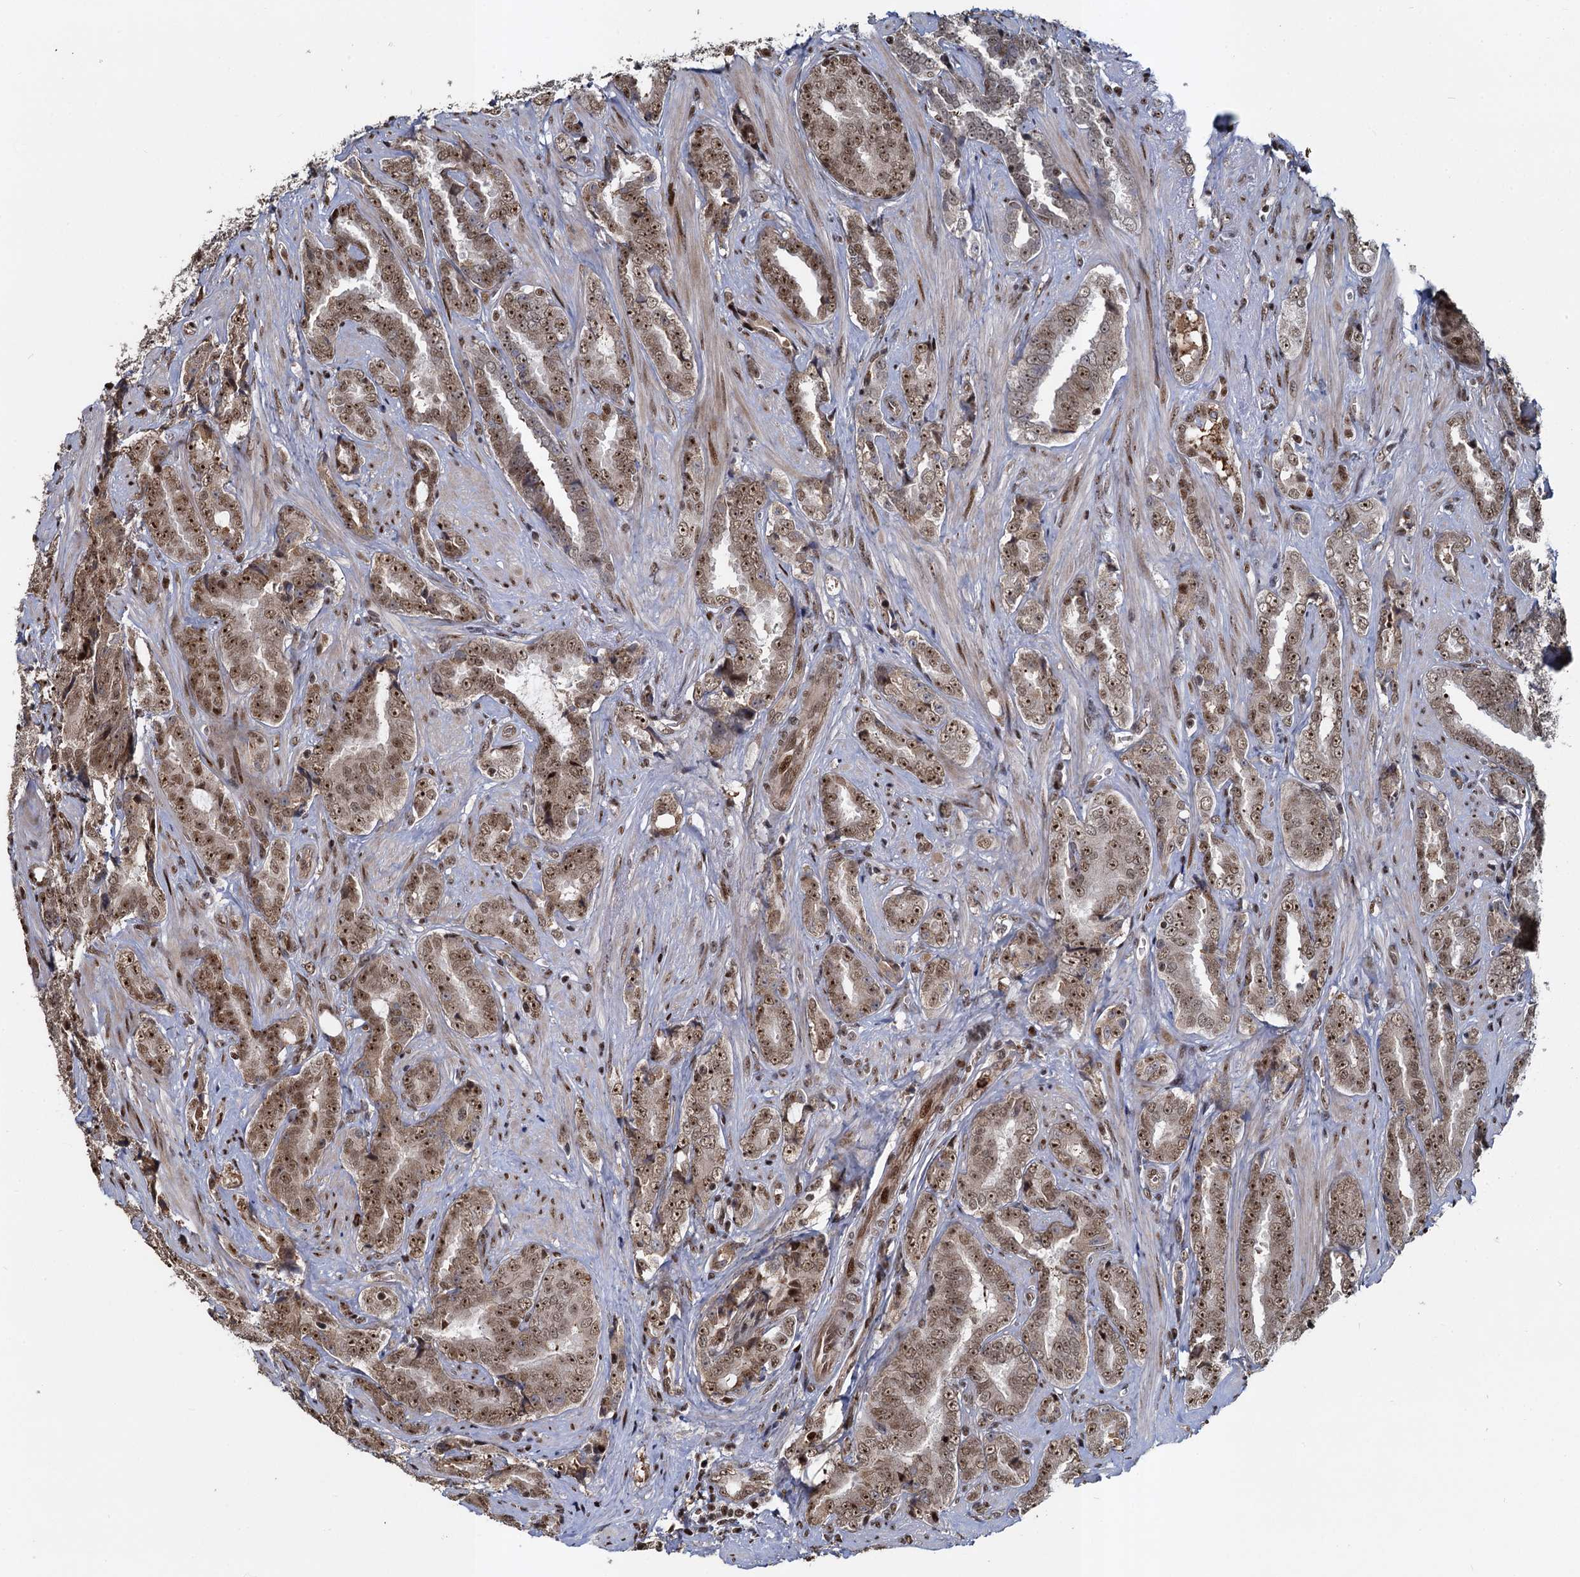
{"staining": {"intensity": "weak", "quantity": ">75%", "location": "nuclear"}, "tissue": "prostate cancer", "cell_type": "Tumor cells", "image_type": "cancer", "snomed": [{"axis": "morphology", "description": "Adenocarcinoma, High grade"}, {"axis": "topography", "description": "Prostate and seminal vesicle, NOS"}], "caption": "Protein expression analysis of prostate cancer (high-grade adenocarcinoma) shows weak nuclear expression in about >75% of tumor cells. (Brightfield microscopy of DAB IHC at high magnification).", "gene": "ANKRD49", "patient": {"sex": "male", "age": 67}}